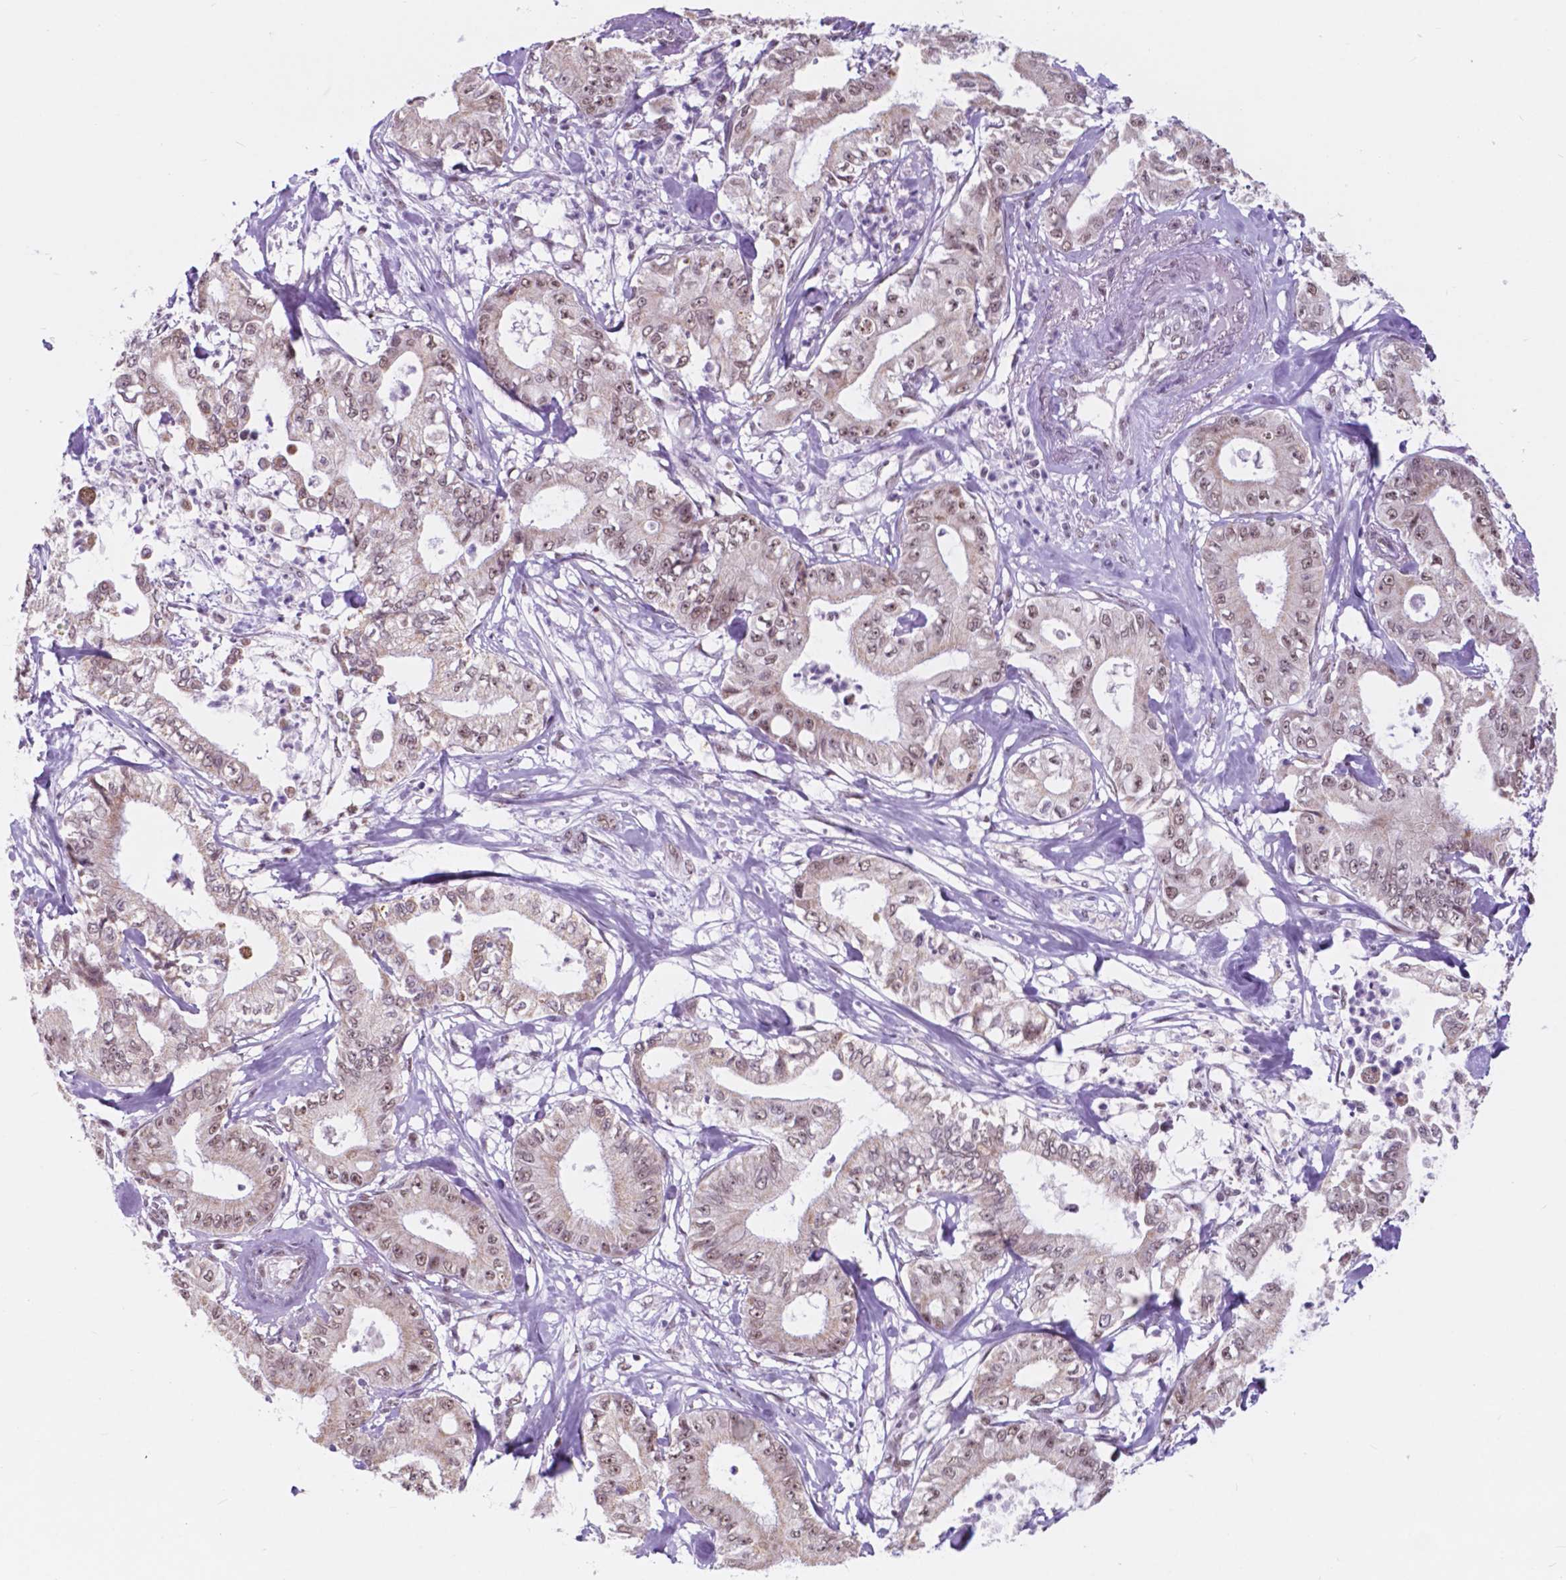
{"staining": {"intensity": "weak", "quantity": "25%-75%", "location": "nuclear"}, "tissue": "pancreatic cancer", "cell_type": "Tumor cells", "image_type": "cancer", "snomed": [{"axis": "morphology", "description": "Adenocarcinoma, NOS"}, {"axis": "topography", "description": "Pancreas"}], "caption": "DAB immunohistochemical staining of pancreatic adenocarcinoma displays weak nuclear protein positivity in approximately 25%-75% of tumor cells.", "gene": "BCAS2", "patient": {"sex": "male", "age": 71}}